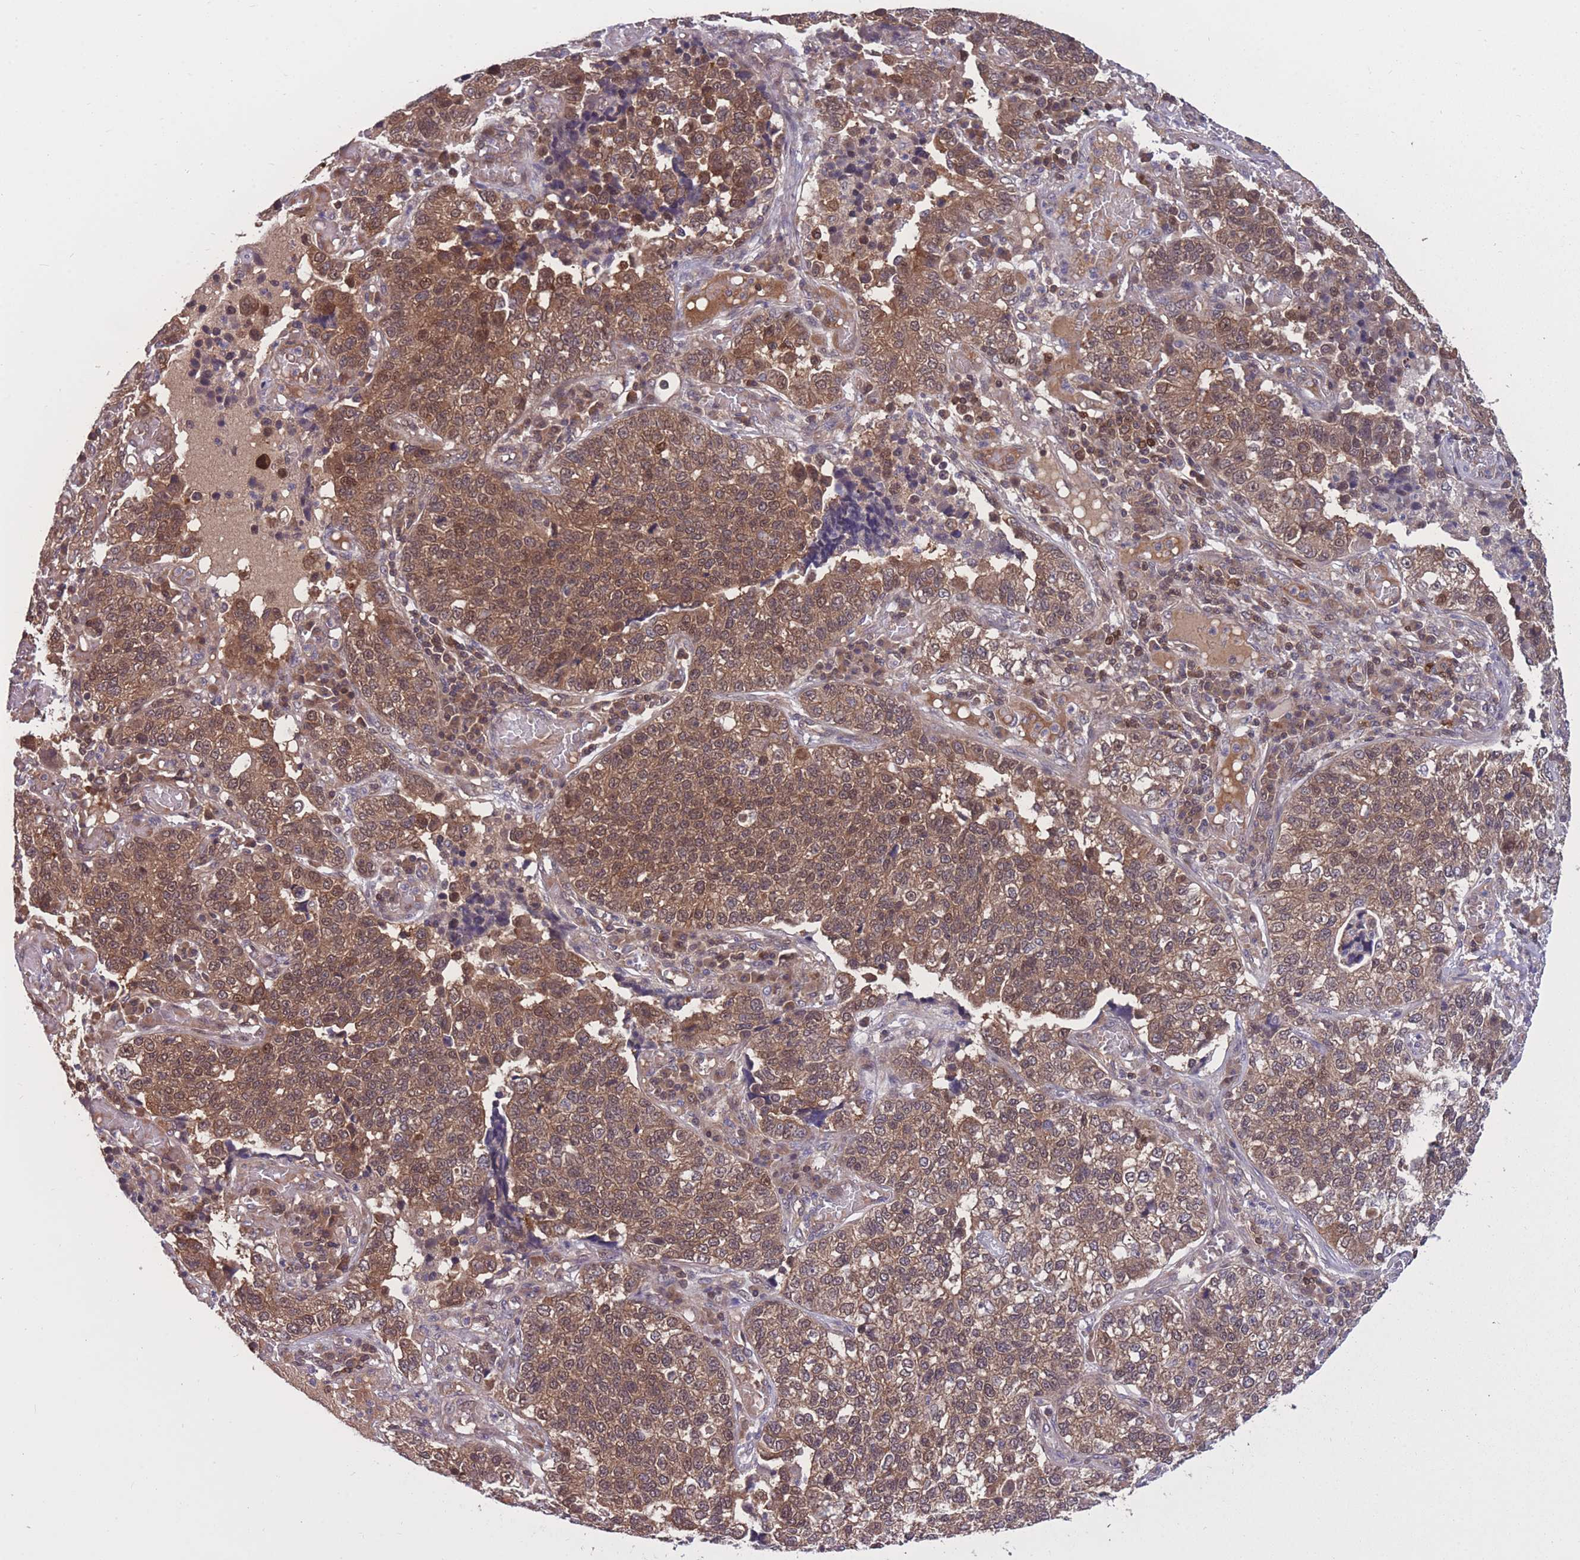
{"staining": {"intensity": "moderate", "quantity": ">75%", "location": "cytoplasmic/membranous"}, "tissue": "lung cancer", "cell_type": "Tumor cells", "image_type": "cancer", "snomed": [{"axis": "morphology", "description": "Adenocarcinoma, NOS"}, {"axis": "topography", "description": "Lung"}], "caption": "Protein positivity by immunohistochemistry (IHC) shows moderate cytoplasmic/membranous staining in about >75% of tumor cells in lung cancer (adenocarcinoma).", "gene": "UBE2N", "patient": {"sex": "male", "age": 49}}